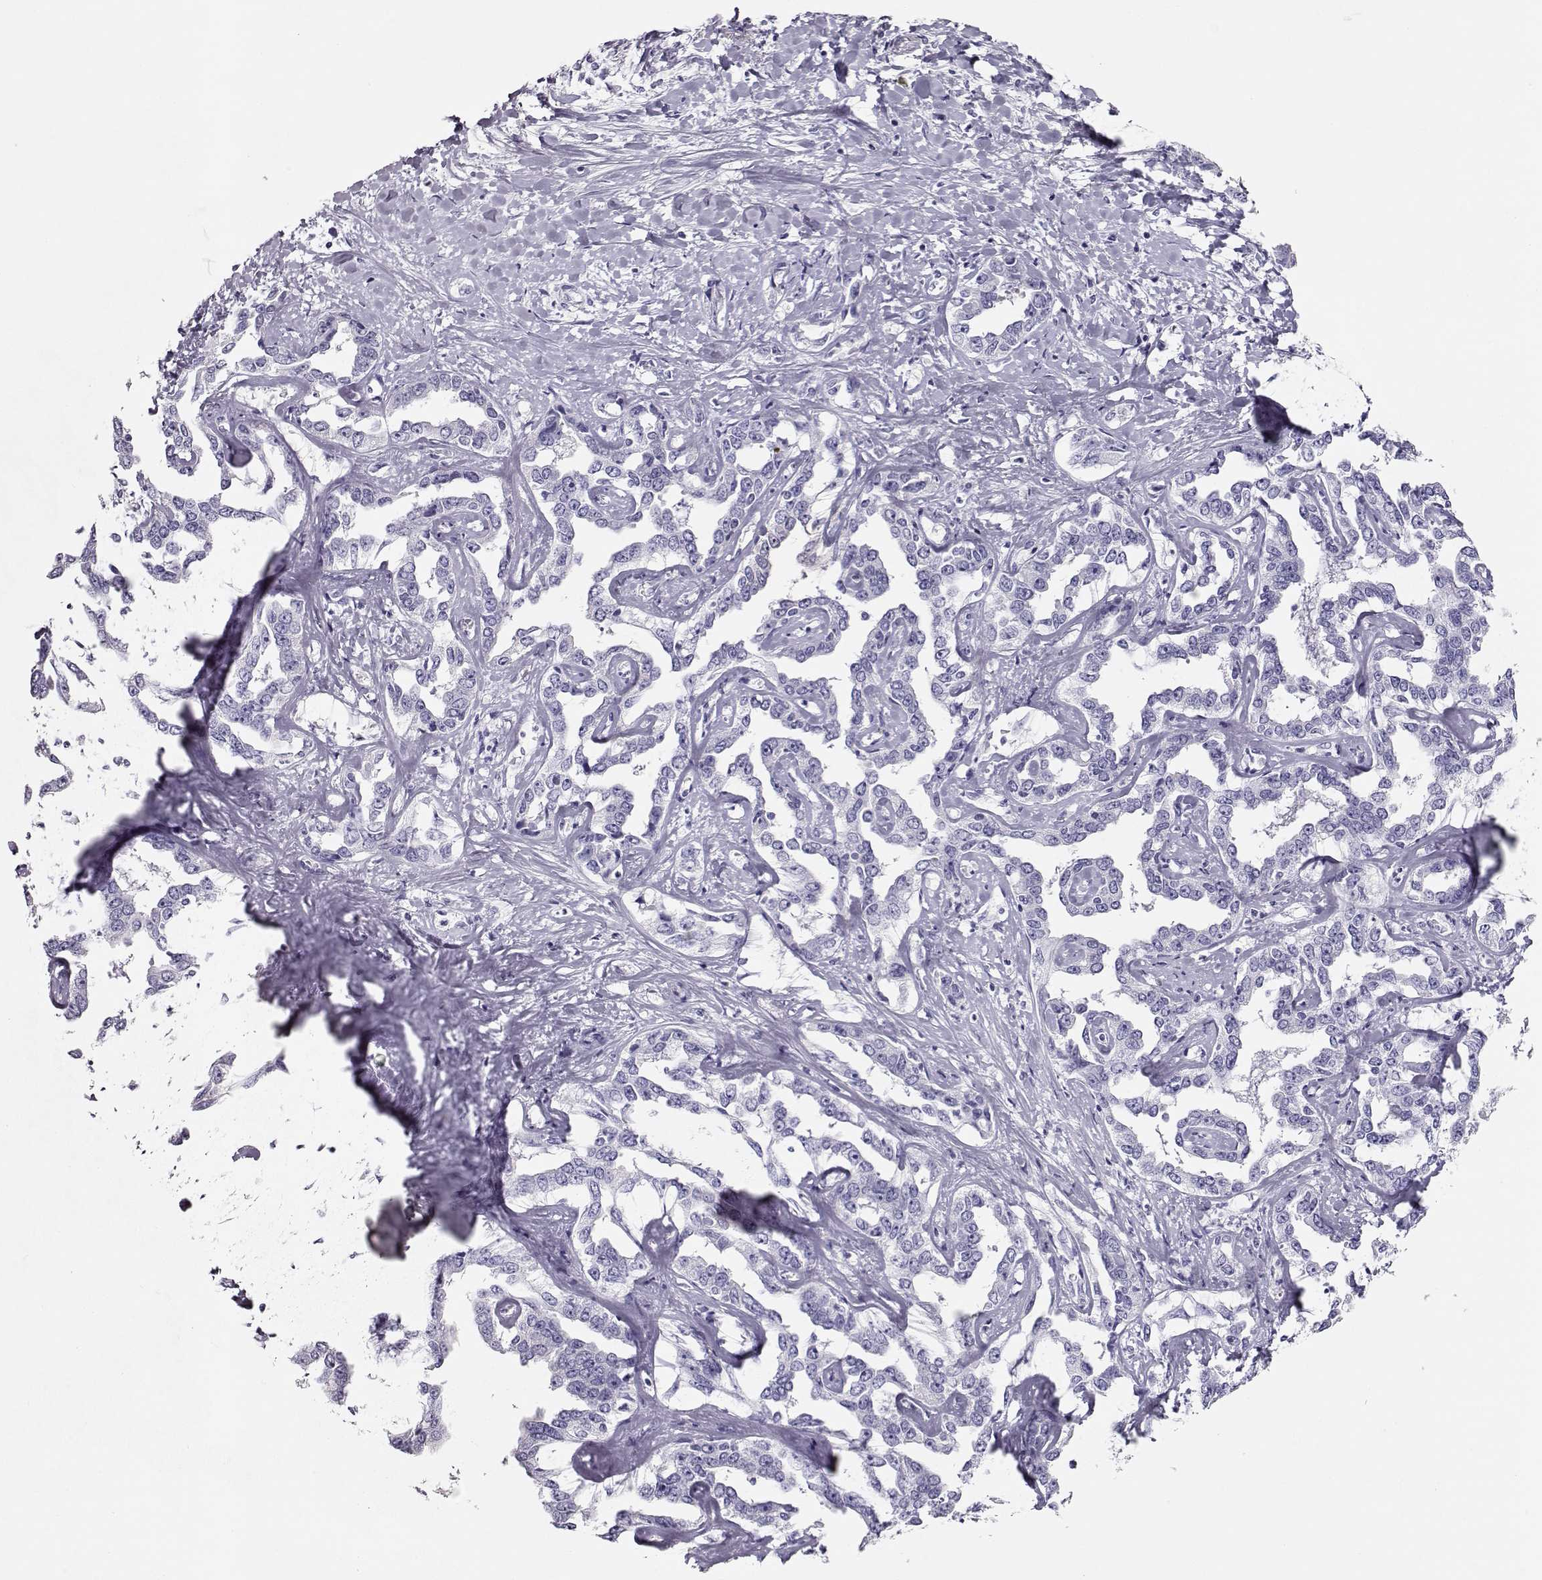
{"staining": {"intensity": "negative", "quantity": "none", "location": "none"}, "tissue": "liver cancer", "cell_type": "Tumor cells", "image_type": "cancer", "snomed": [{"axis": "morphology", "description": "Cholangiocarcinoma"}, {"axis": "topography", "description": "Liver"}], "caption": "Tumor cells are negative for brown protein staining in liver cancer.", "gene": "ACTN2", "patient": {"sex": "male", "age": 59}}